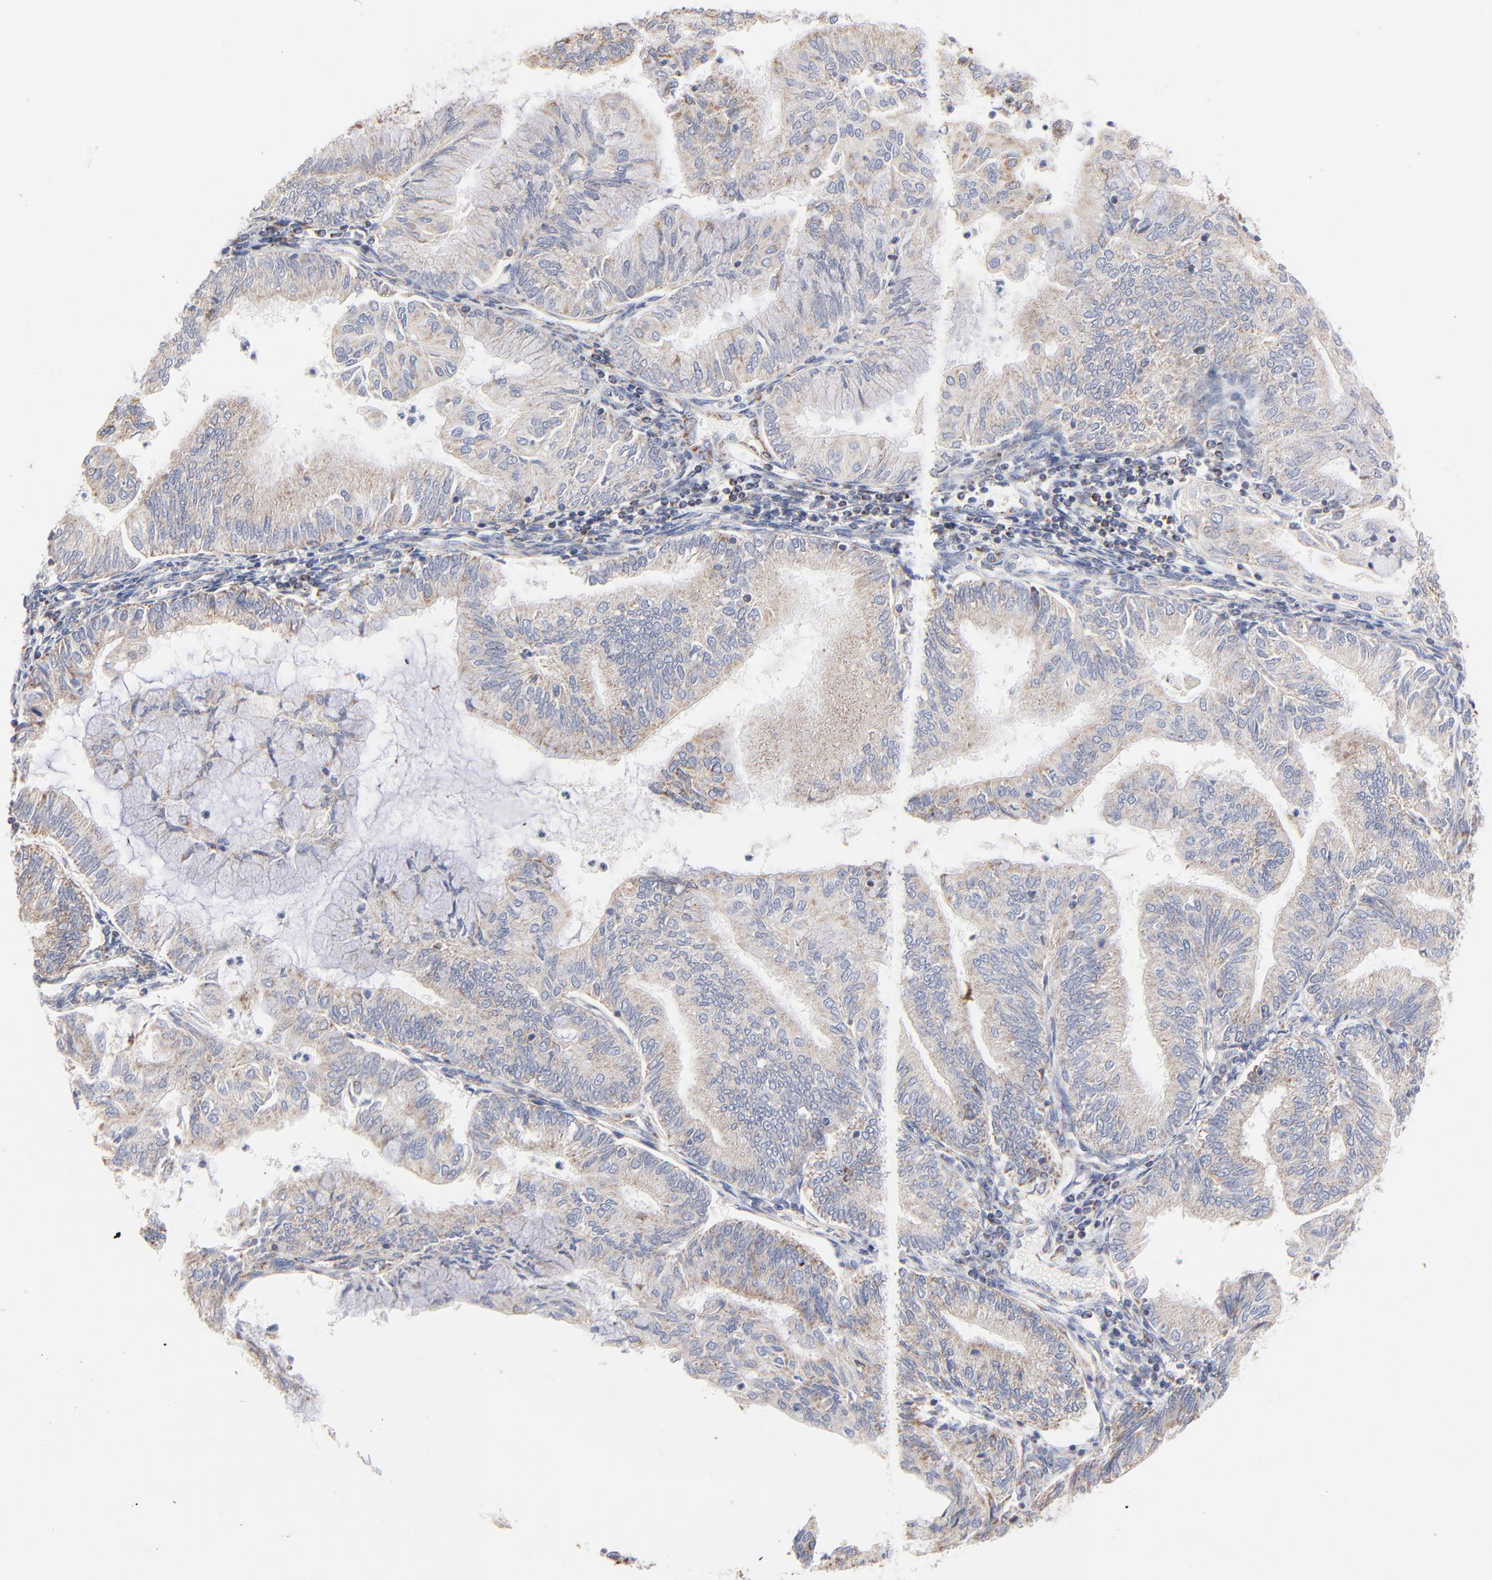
{"staining": {"intensity": "moderate", "quantity": ">75%", "location": "cytoplasmic/membranous"}, "tissue": "endometrial cancer", "cell_type": "Tumor cells", "image_type": "cancer", "snomed": [{"axis": "morphology", "description": "Adenocarcinoma, NOS"}, {"axis": "topography", "description": "Endometrium"}], "caption": "Protein analysis of endometrial cancer (adenocarcinoma) tissue demonstrates moderate cytoplasmic/membranous expression in approximately >75% of tumor cells. The protein is shown in brown color, while the nuclei are stained blue.", "gene": "MRPL58", "patient": {"sex": "female", "age": 59}}